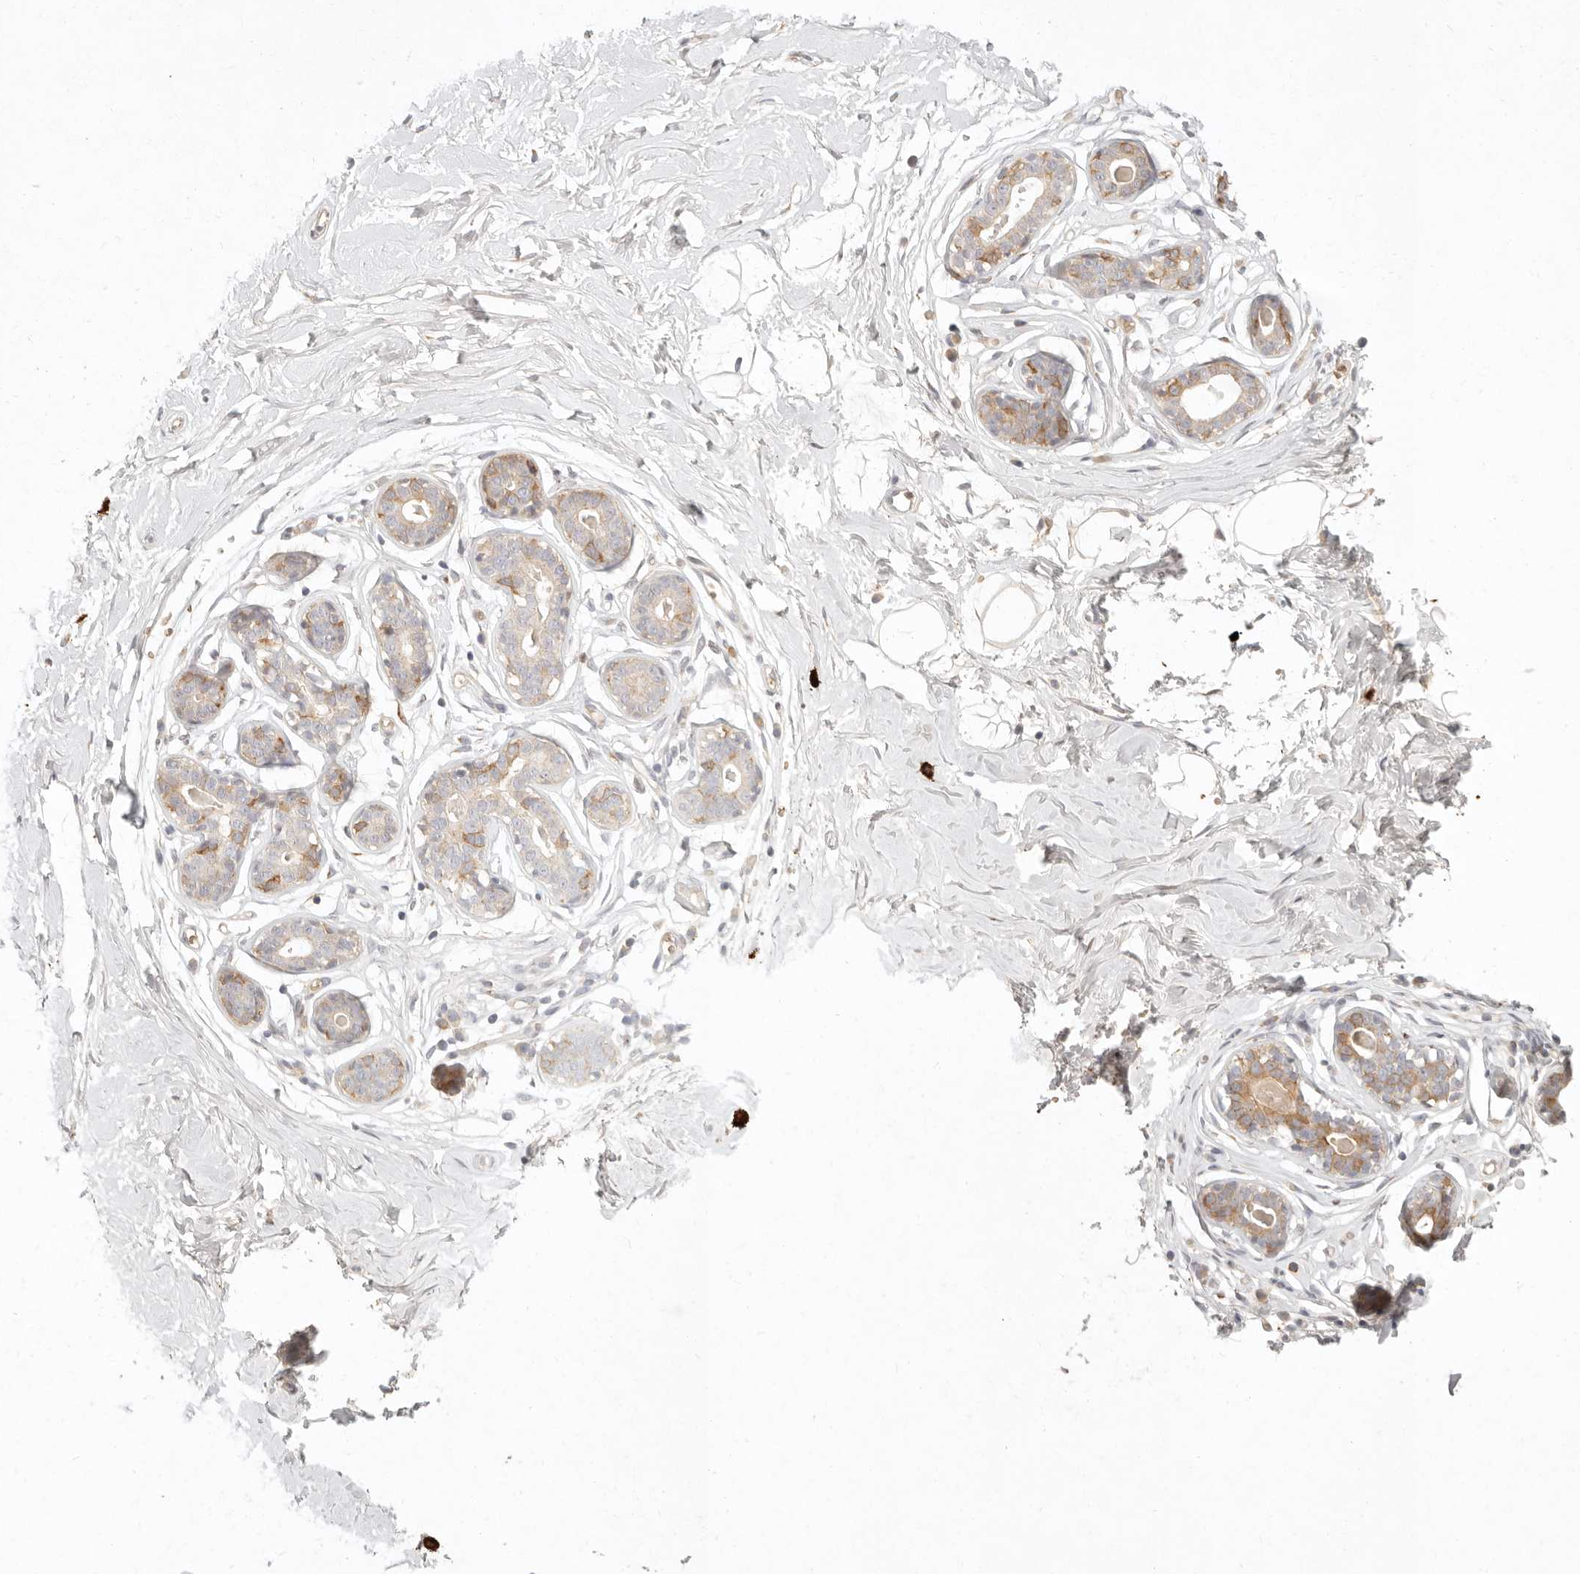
{"staining": {"intensity": "weak", "quantity": "<25%", "location": "cytoplasmic/membranous"}, "tissue": "breast", "cell_type": "Adipocytes", "image_type": "normal", "snomed": [{"axis": "morphology", "description": "Normal tissue, NOS"}, {"axis": "morphology", "description": "Adenoma, NOS"}, {"axis": "topography", "description": "Breast"}], "caption": "Histopathology image shows no significant protein expression in adipocytes of benign breast. (Immunohistochemistry (ihc), brightfield microscopy, high magnification).", "gene": "C1orf127", "patient": {"sex": "female", "age": 23}}